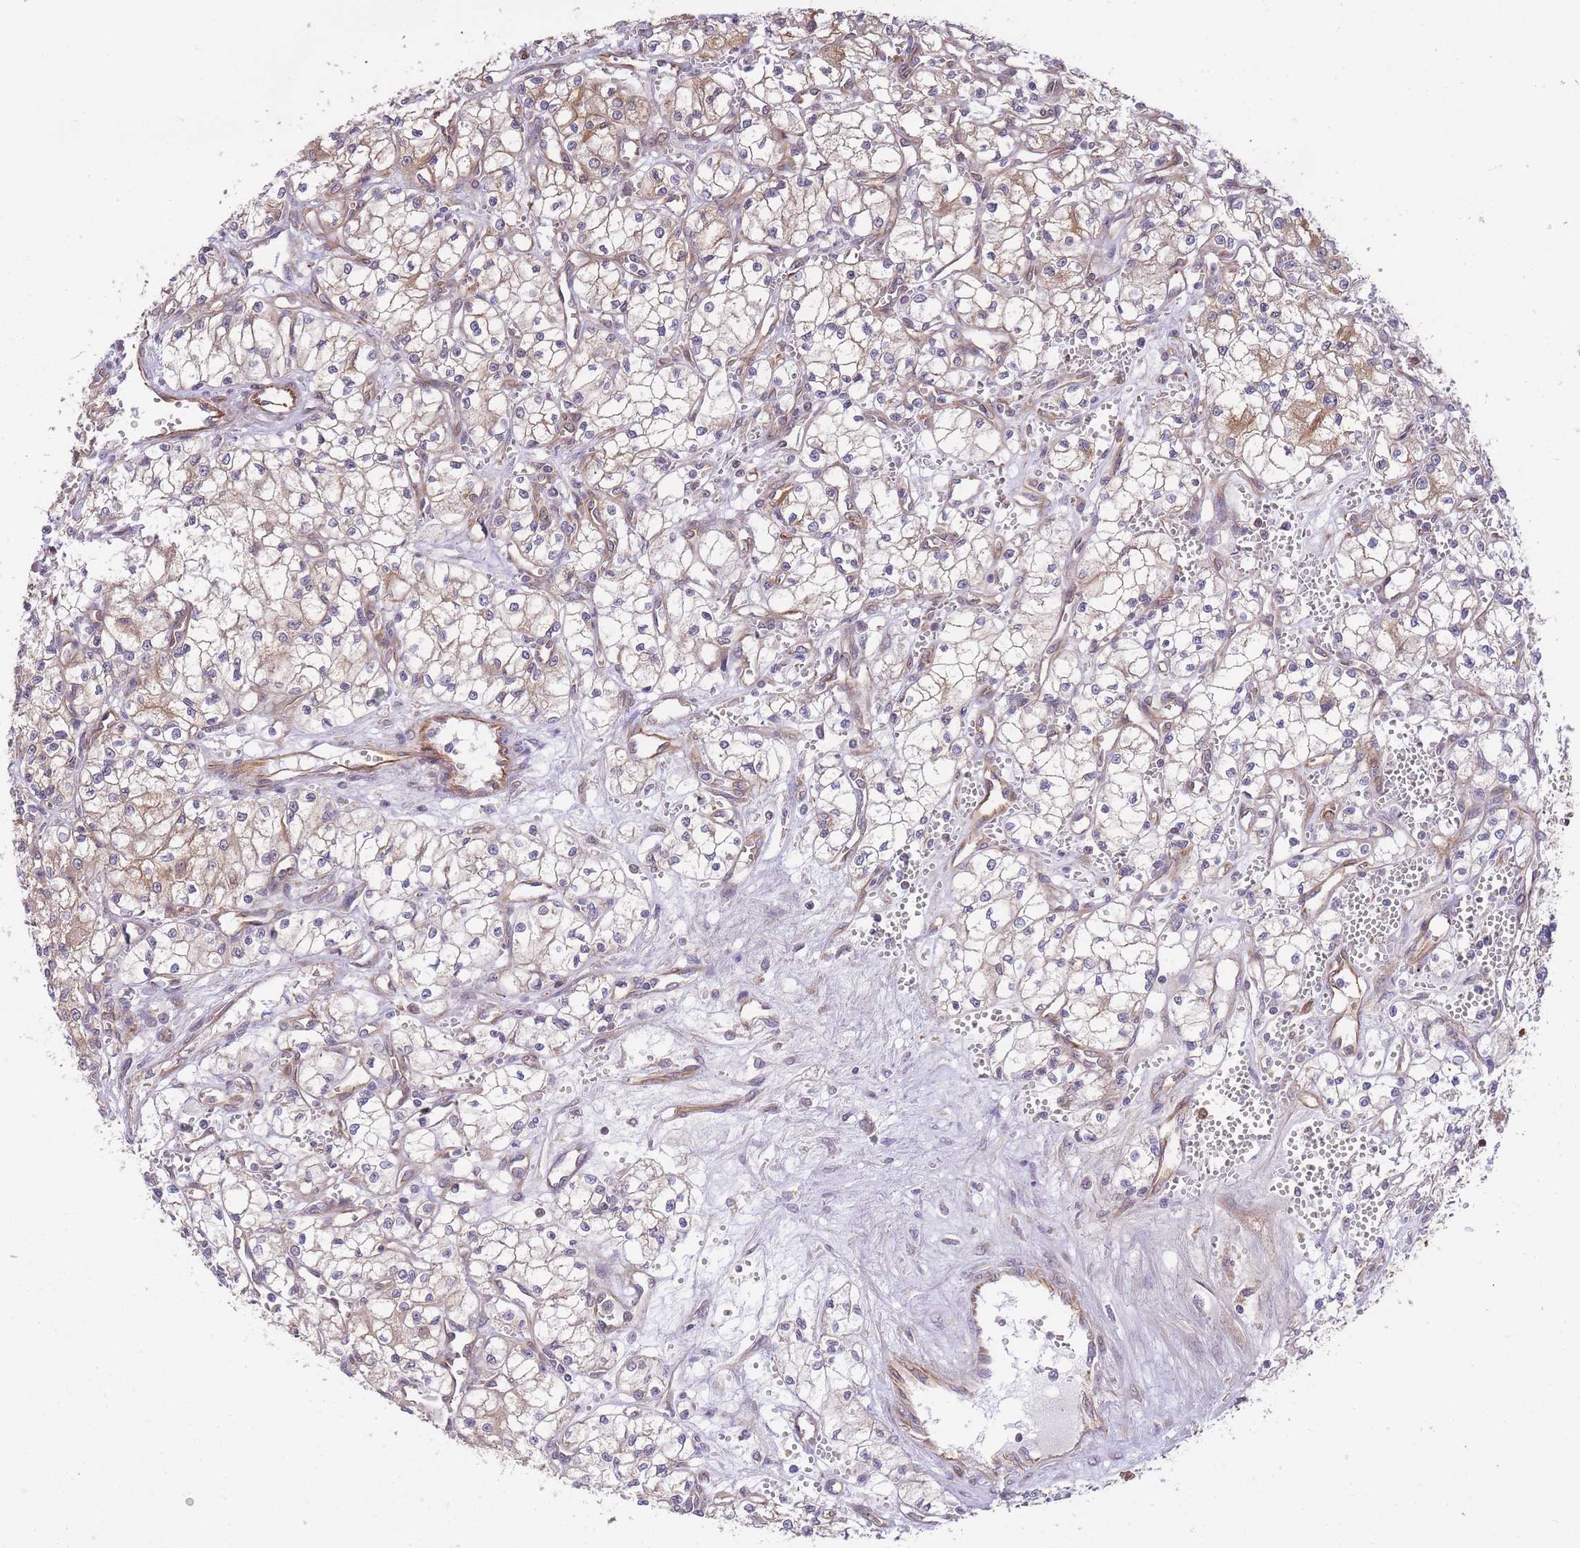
{"staining": {"intensity": "weak", "quantity": "<25%", "location": "cytoplasmic/membranous"}, "tissue": "renal cancer", "cell_type": "Tumor cells", "image_type": "cancer", "snomed": [{"axis": "morphology", "description": "Adenocarcinoma, NOS"}, {"axis": "topography", "description": "Kidney"}], "caption": "There is no significant positivity in tumor cells of renal adenocarcinoma.", "gene": "EXOSC8", "patient": {"sex": "male", "age": 59}}